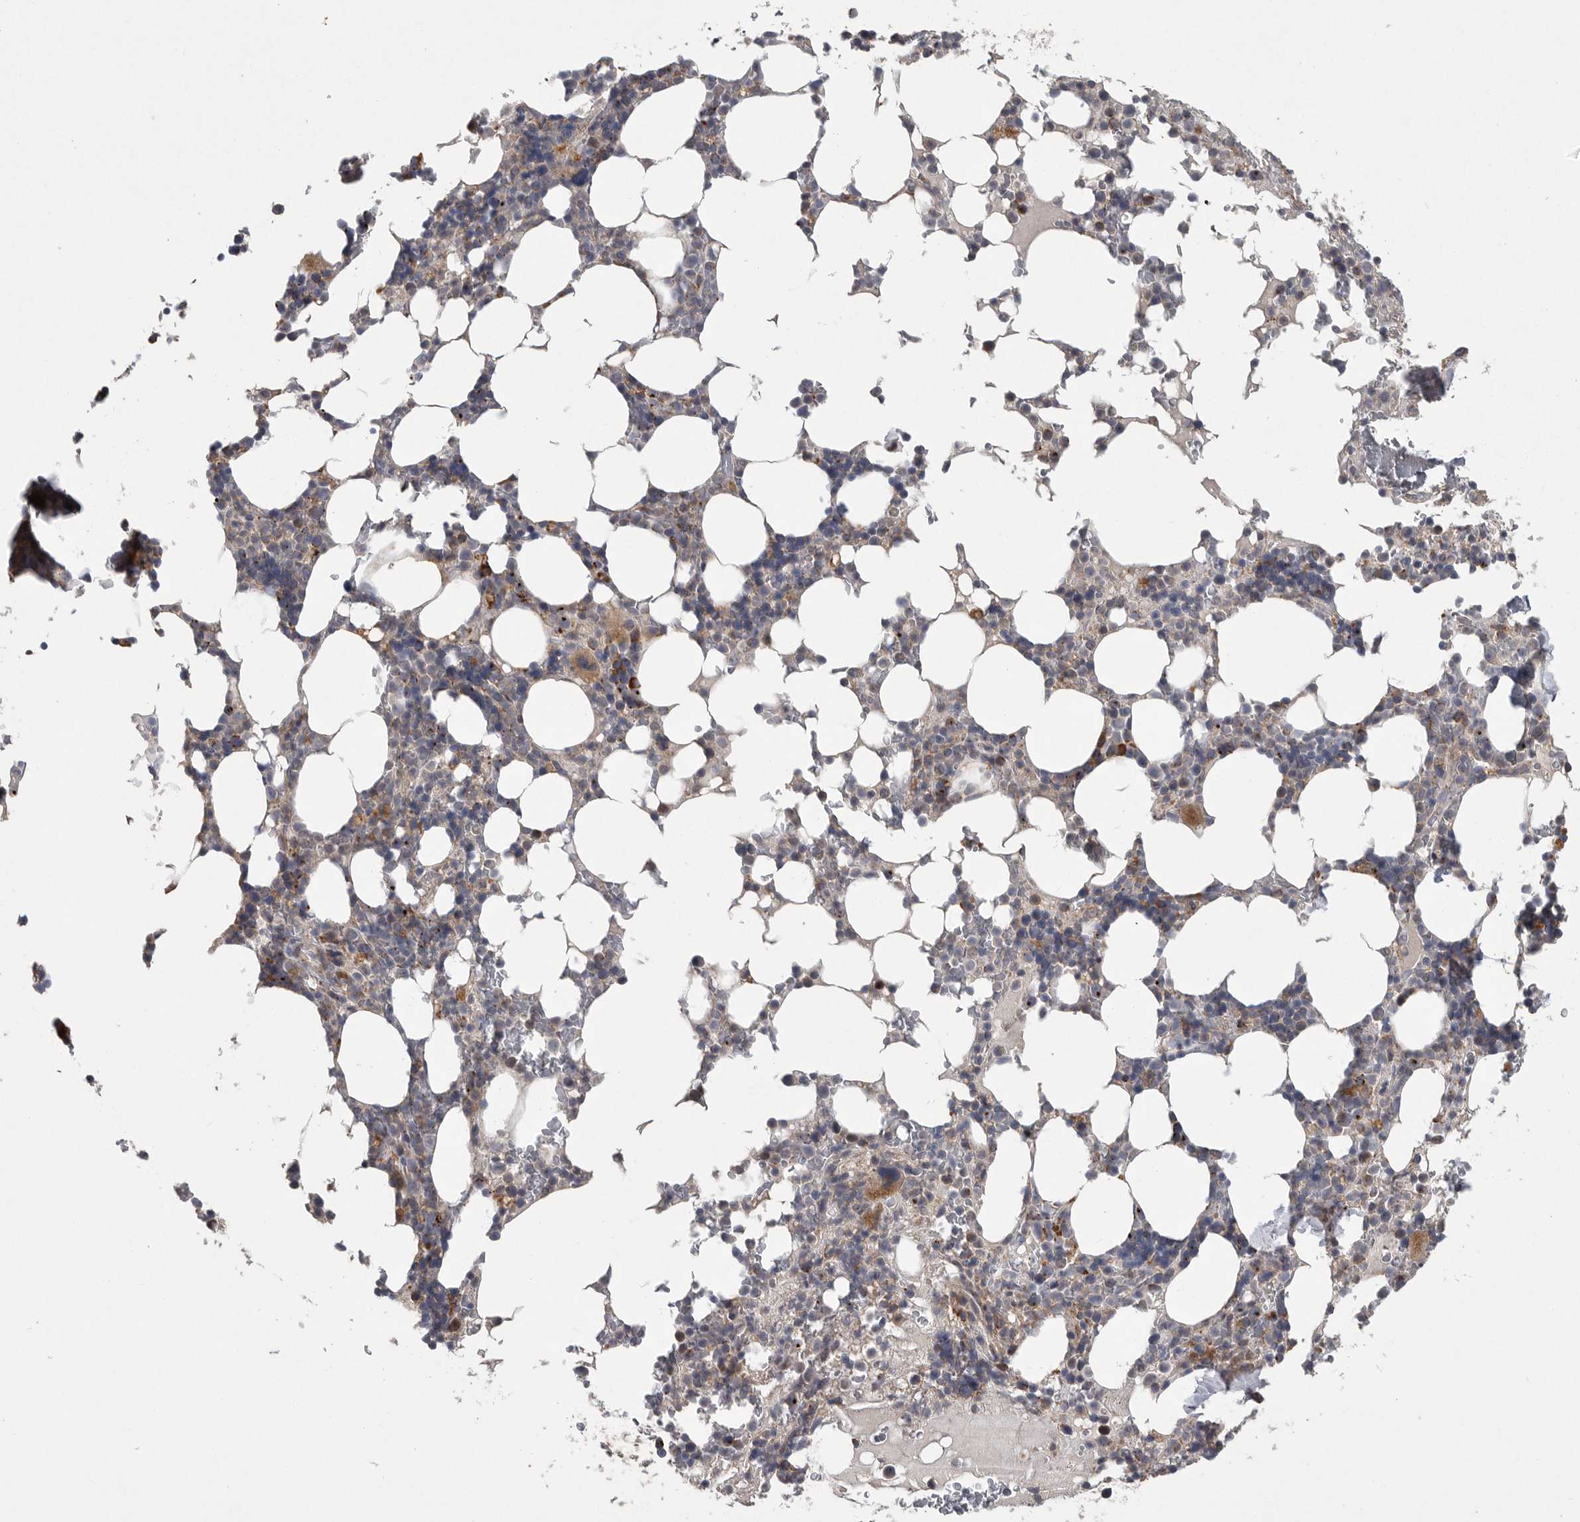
{"staining": {"intensity": "moderate", "quantity": "<25%", "location": "cytoplasmic/membranous"}, "tissue": "bone marrow", "cell_type": "Hematopoietic cells", "image_type": "normal", "snomed": [{"axis": "morphology", "description": "Normal tissue, NOS"}, {"axis": "topography", "description": "Bone marrow"}], "caption": "Bone marrow stained with immunohistochemistry displays moderate cytoplasmic/membranous positivity in approximately <25% of hematopoietic cells. Immunohistochemistry stains the protein in brown and the nuclei are stained blue.", "gene": "LAMTOR3", "patient": {"sex": "male", "age": 58}}